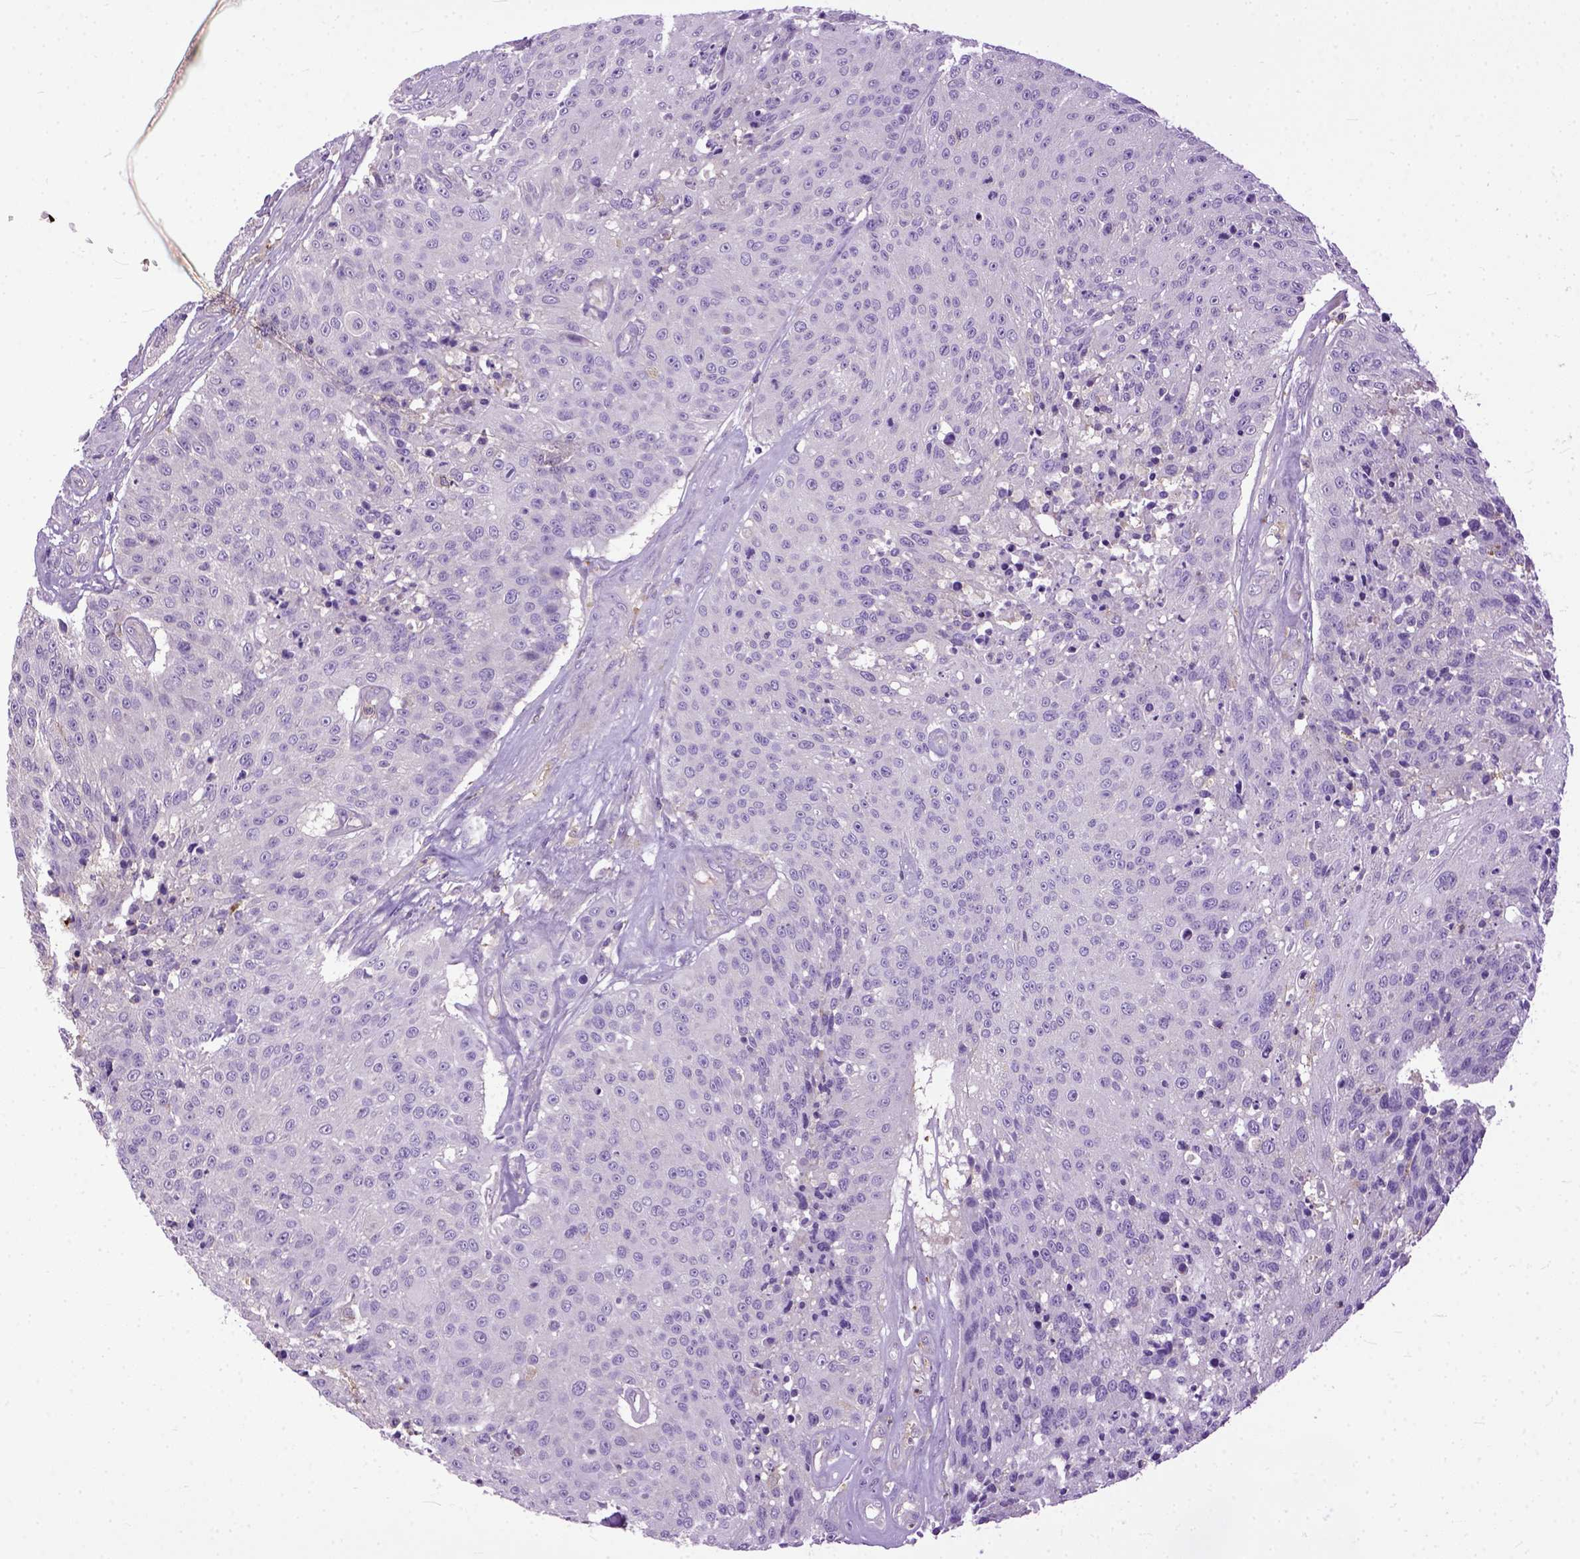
{"staining": {"intensity": "negative", "quantity": "none", "location": "none"}, "tissue": "urothelial cancer", "cell_type": "Tumor cells", "image_type": "cancer", "snomed": [{"axis": "morphology", "description": "Urothelial carcinoma, NOS"}, {"axis": "topography", "description": "Urinary bladder"}], "caption": "This is an immunohistochemistry histopathology image of human urothelial cancer. There is no staining in tumor cells.", "gene": "NAMPT", "patient": {"sex": "male", "age": 55}}